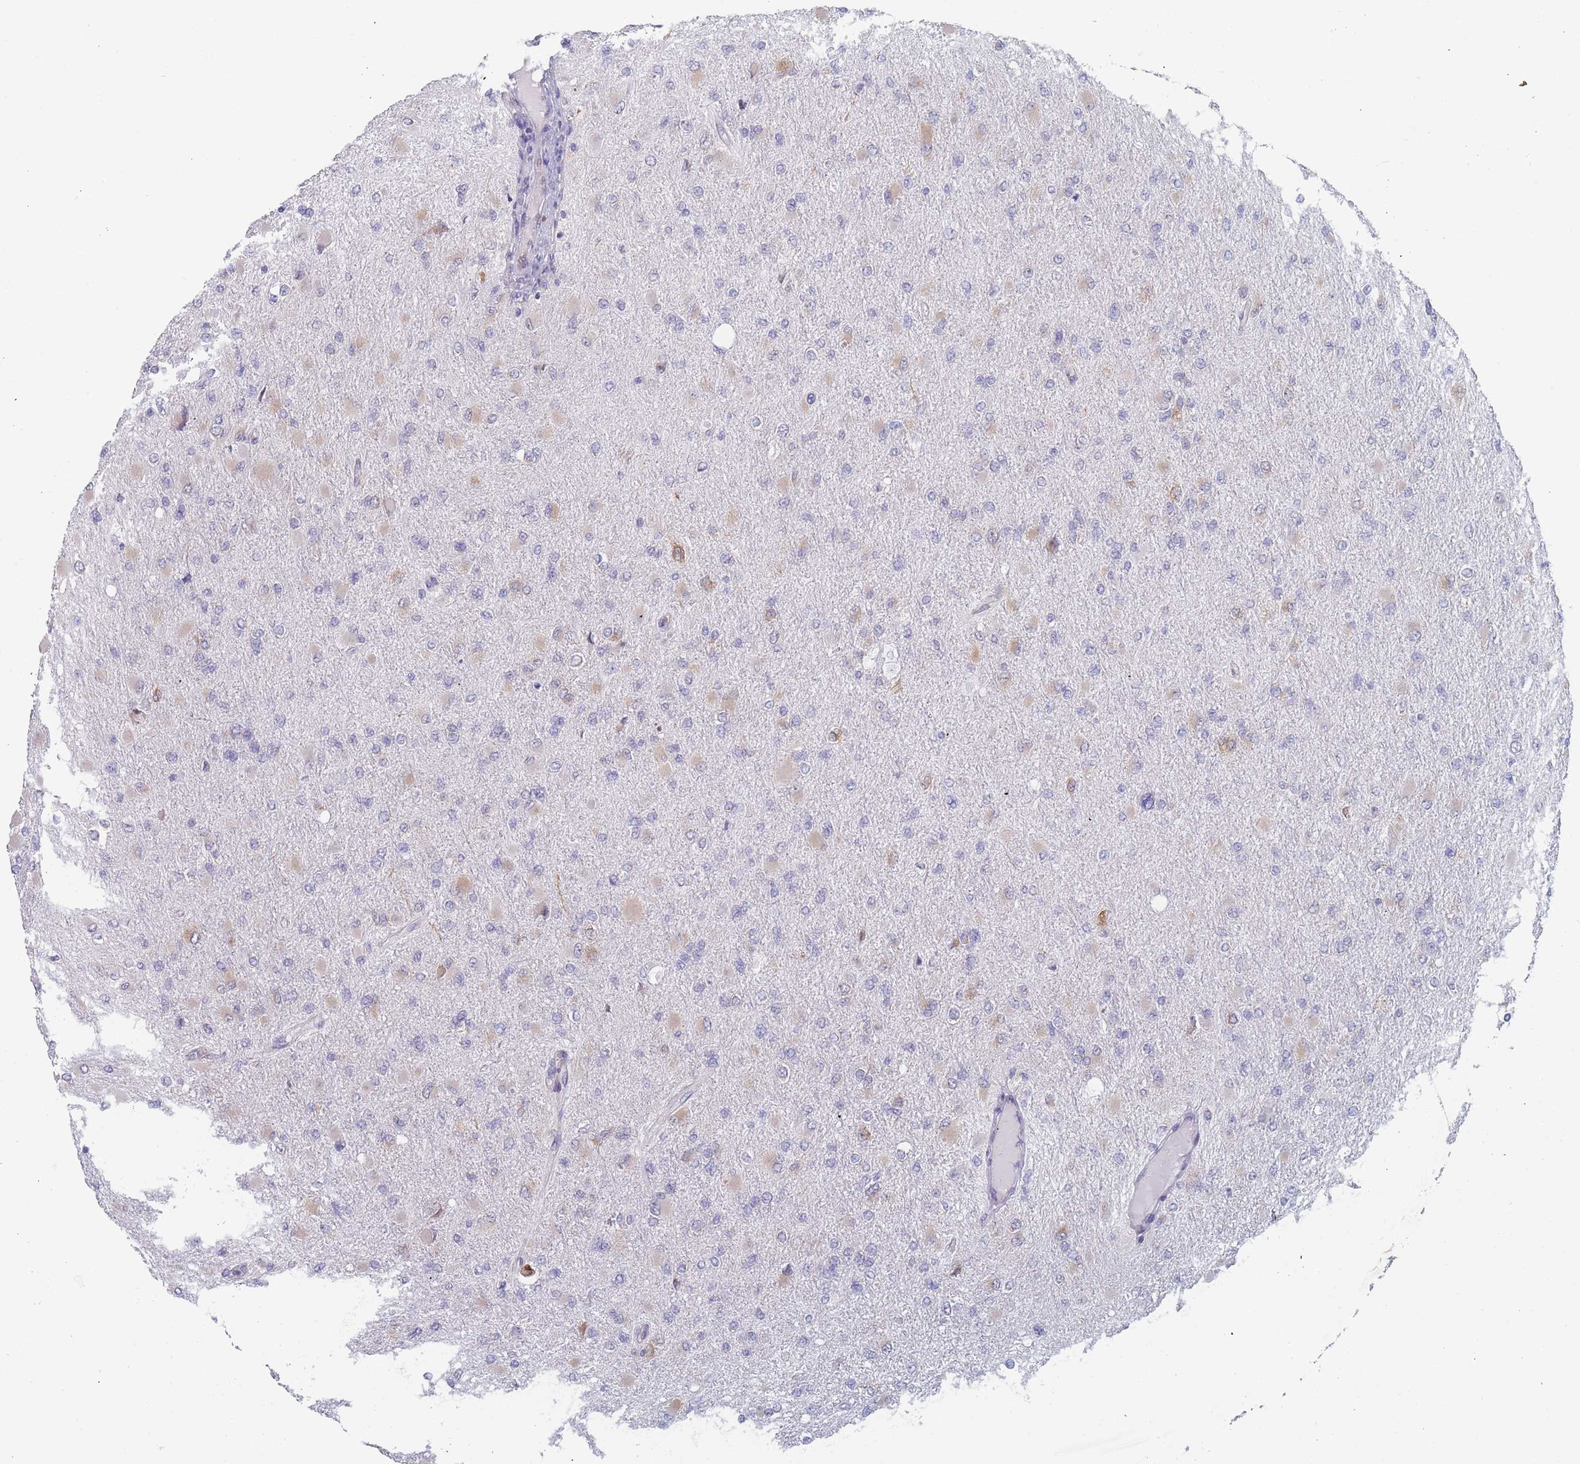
{"staining": {"intensity": "negative", "quantity": "none", "location": "none"}, "tissue": "glioma", "cell_type": "Tumor cells", "image_type": "cancer", "snomed": [{"axis": "morphology", "description": "Glioma, malignant, High grade"}, {"axis": "topography", "description": "Cerebral cortex"}], "caption": "The immunohistochemistry (IHC) histopathology image has no significant staining in tumor cells of glioma tissue.", "gene": "TMED10", "patient": {"sex": "female", "age": 36}}